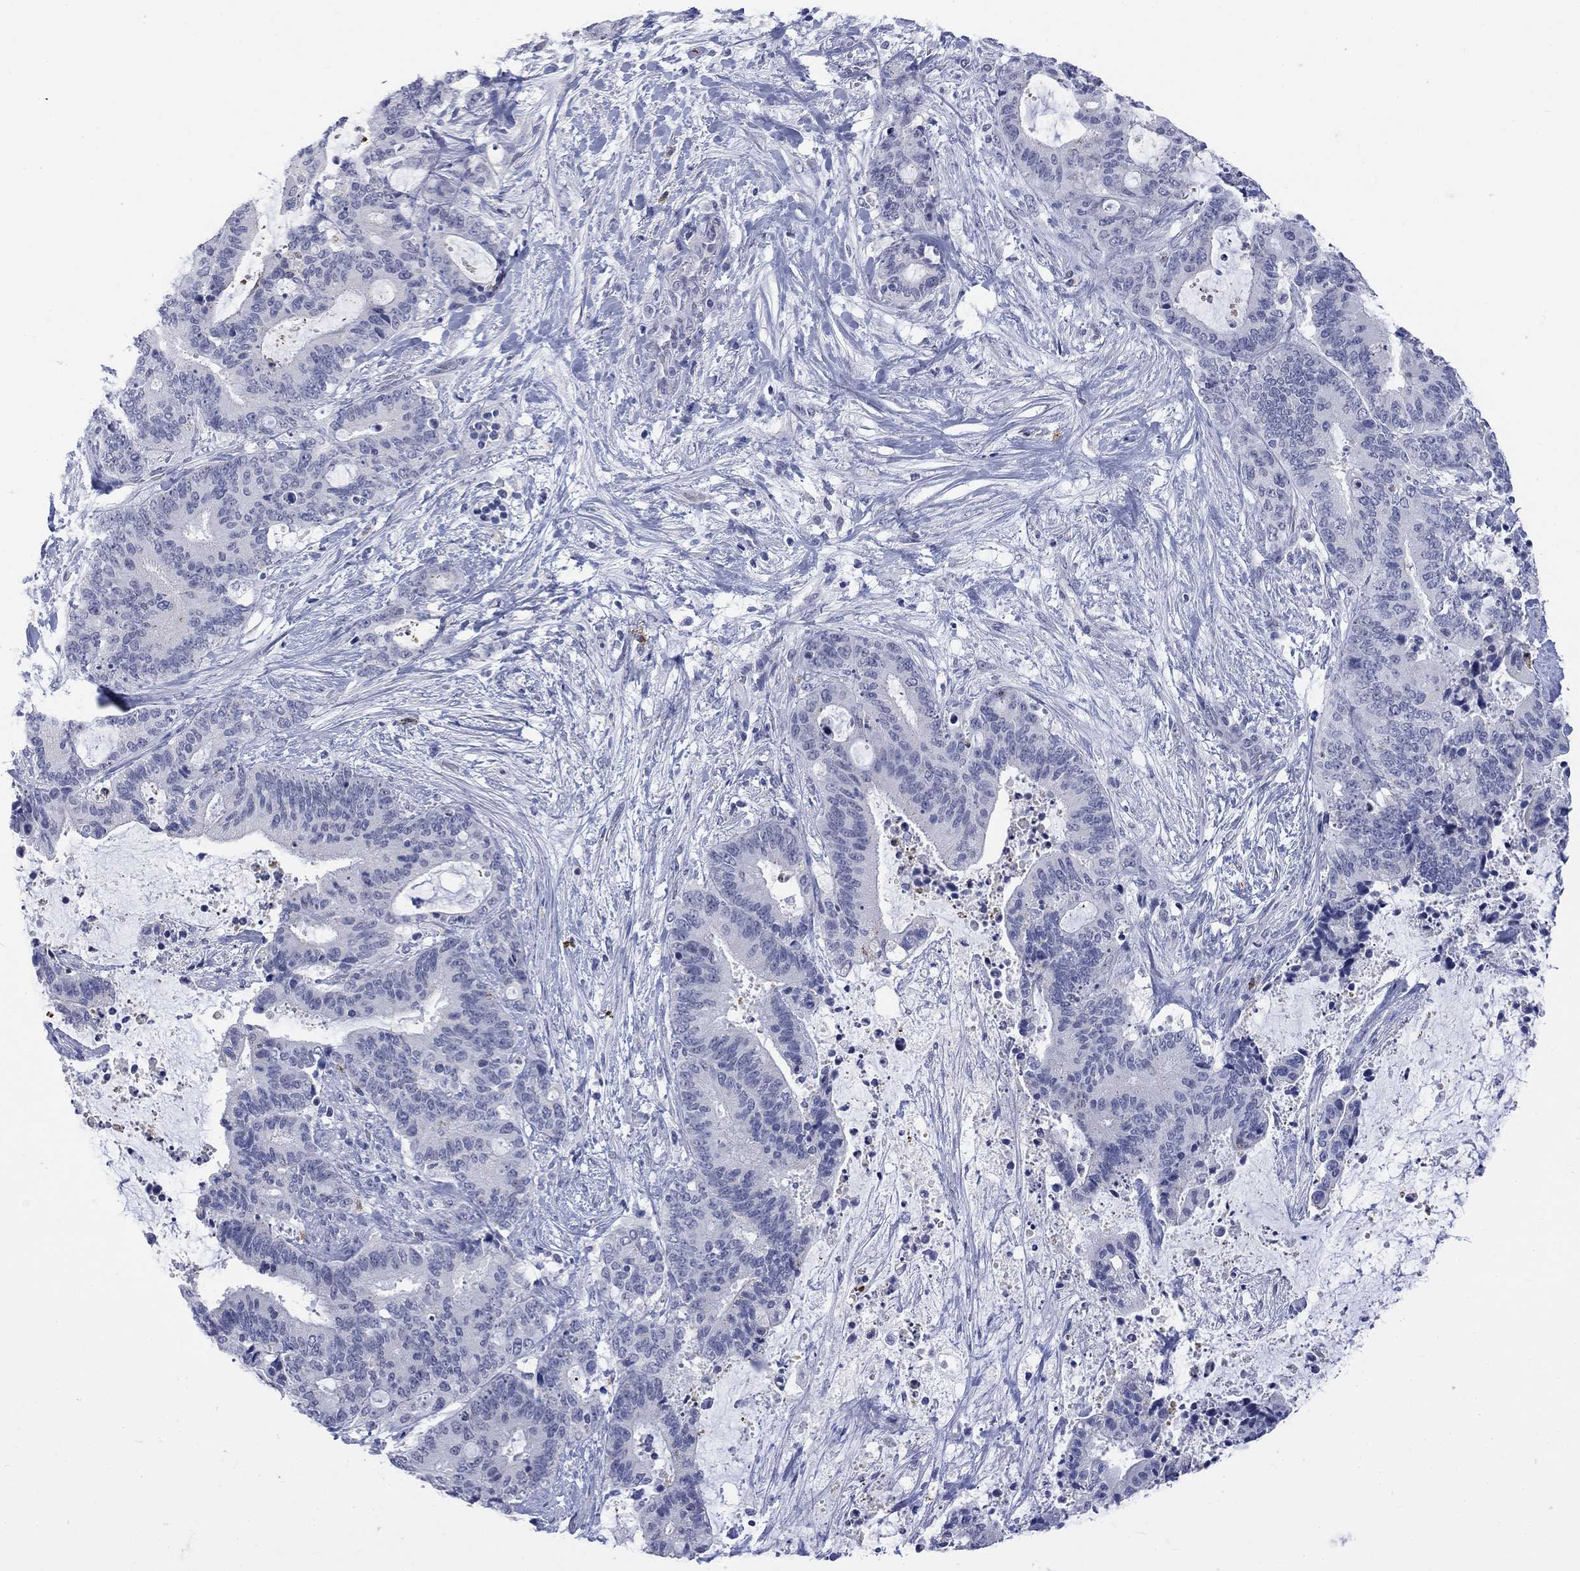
{"staining": {"intensity": "negative", "quantity": "none", "location": "none"}, "tissue": "liver cancer", "cell_type": "Tumor cells", "image_type": "cancer", "snomed": [{"axis": "morphology", "description": "Cholangiocarcinoma"}, {"axis": "topography", "description": "Liver"}], "caption": "This is an immunohistochemistry histopathology image of liver cancer. There is no staining in tumor cells.", "gene": "ECEL1", "patient": {"sex": "female", "age": 73}}